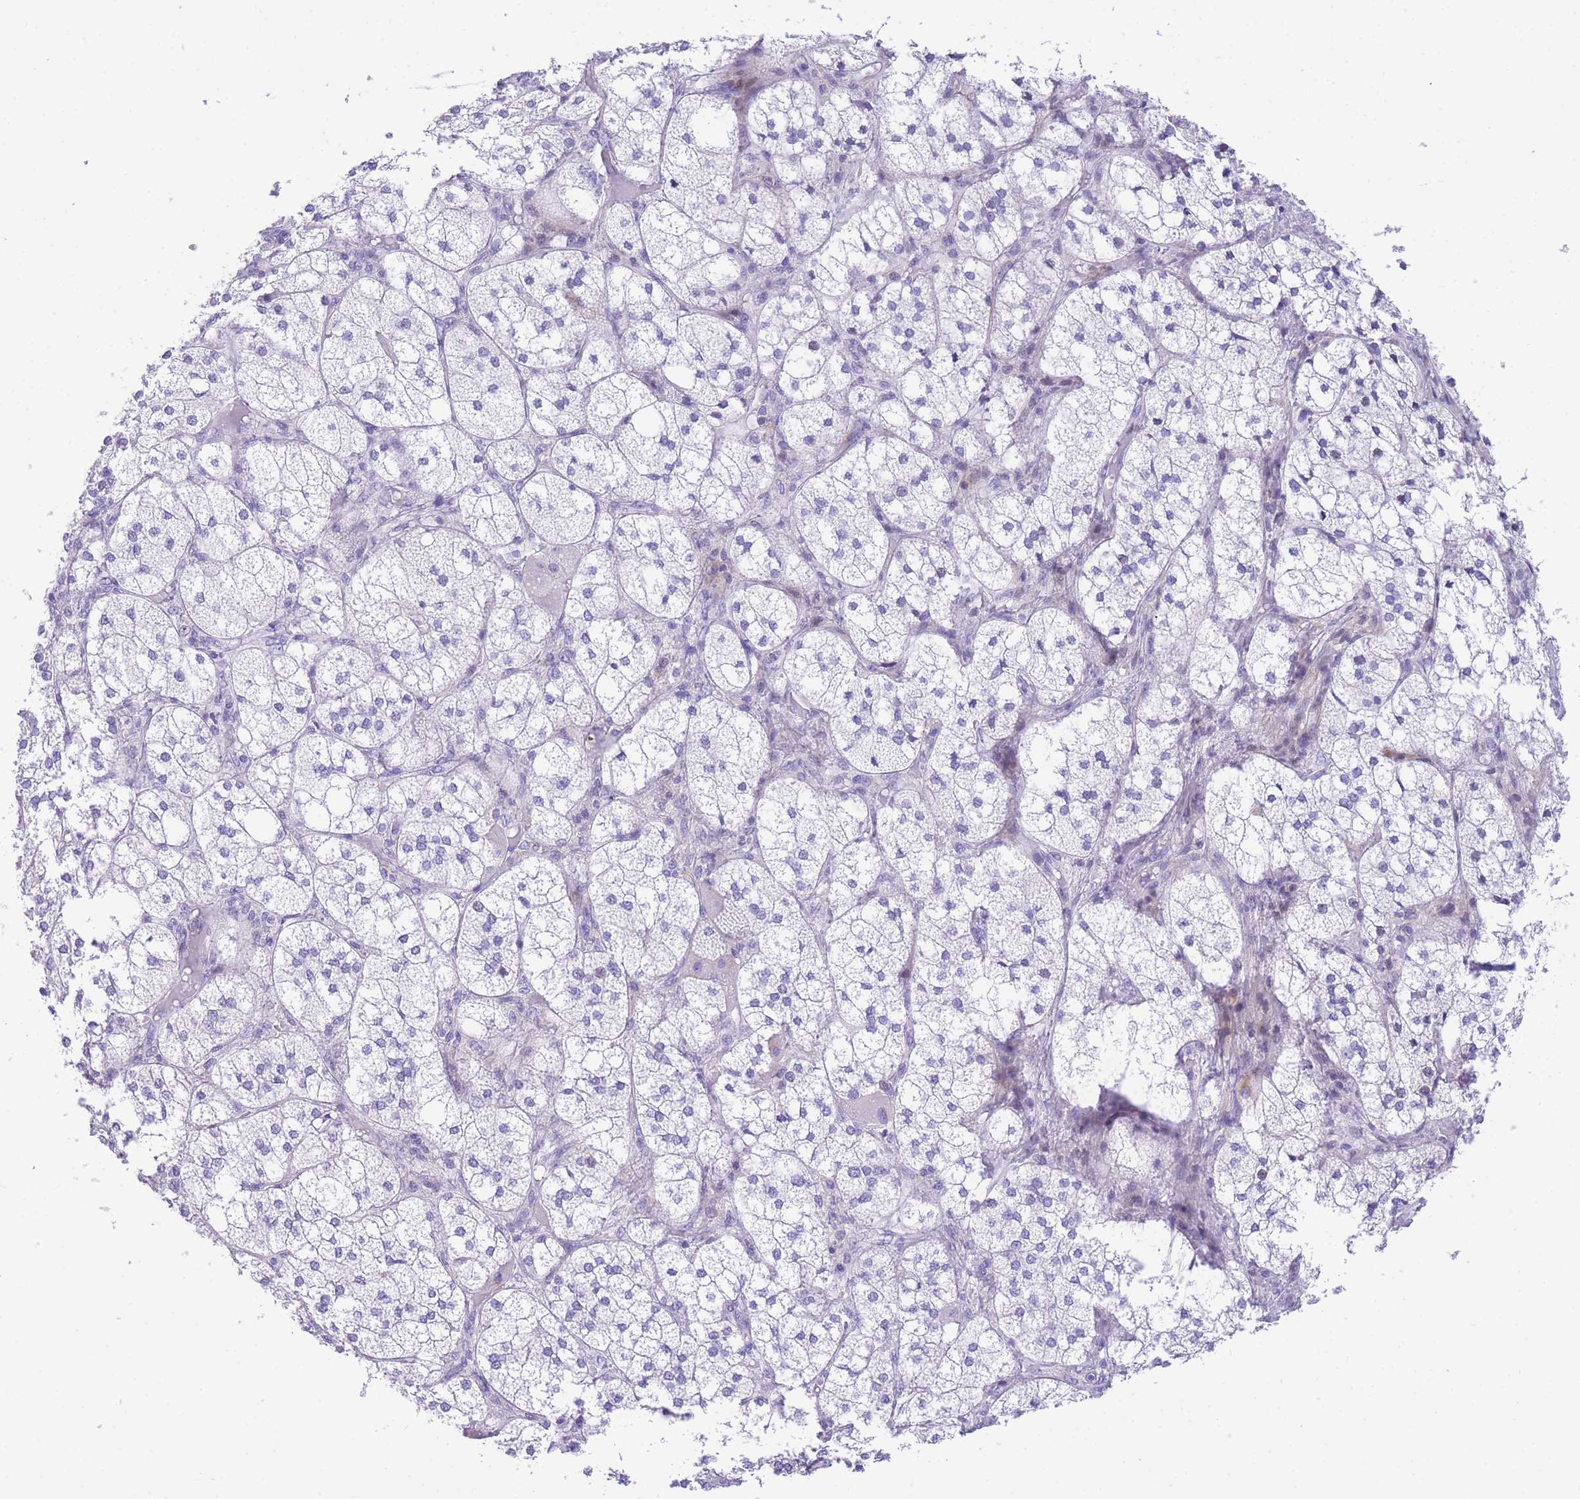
{"staining": {"intensity": "weak", "quantity": "<25%", "location": "cytoplasmic/membranous"}, "tissue": "adrenal gland", "cell_type": "Glandular cells", "image_type": "normal", "snomed": [{"axis": "morphology", "description": "Normal tissue, NOS"}, {"axis": "topography", "description": "Adrenal gland"}], "caption": "This is an immunohistochemistry image of unremarkable adrenal gland. There is no staining in glandular cells.", "gene": "TIFAB", "patient": {"sex": "female", "age": 61}}